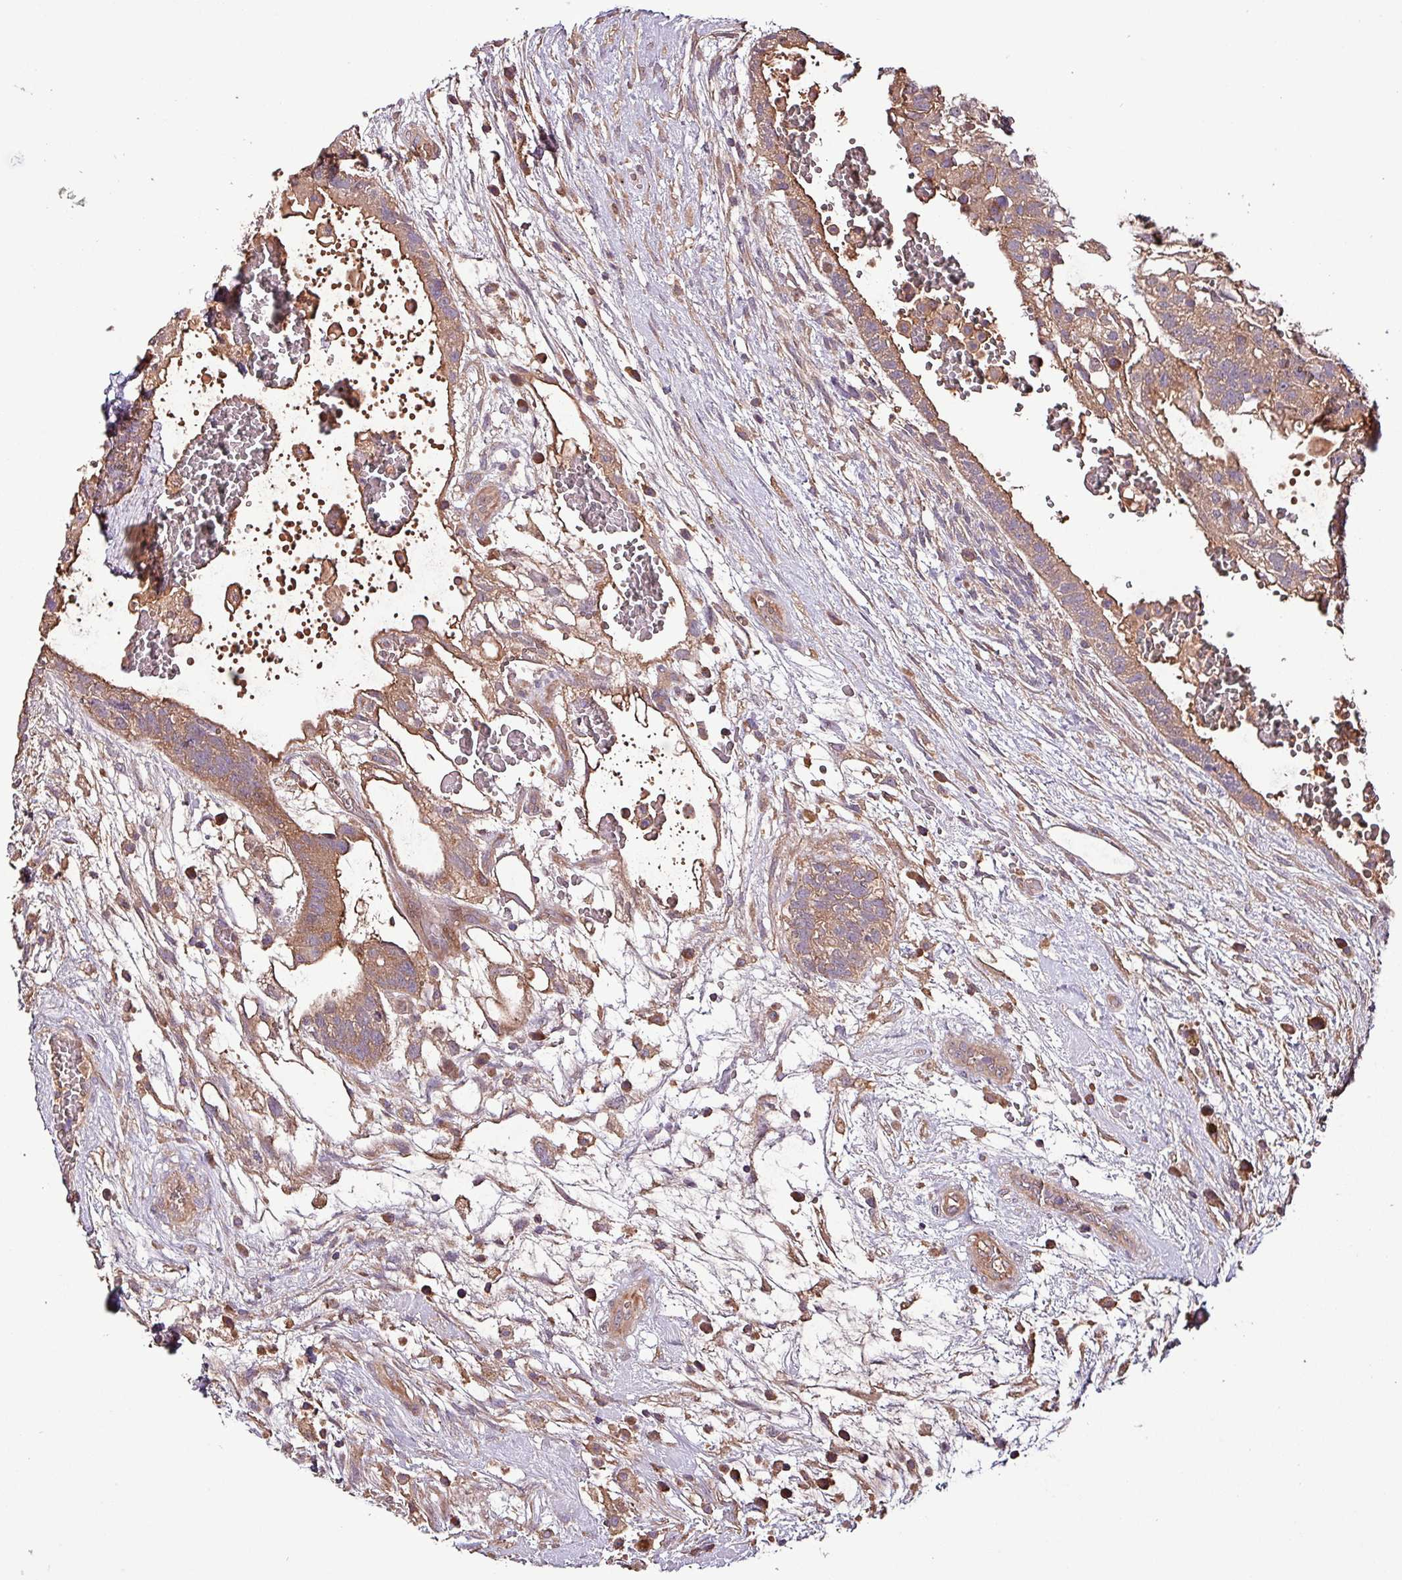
{"staining": {"intensity": "moderate", "quantity": ">75%", "location": "cytoplasmic/membranous"}, "tissue": "testis cancer", "cell_type": "Tumor cells", "image_type": "cancer", "snomed": [{"axis": "morphology", "description": "Normal tissue, NOS"}, {"axis": "morphology", "description": "Carcinoma, Embryonal, NOS"}, {"axis": "topography", "description": "Testis"}], "caption": "Immunohistochemistry (IHC) micrograph of human embryonal carcinoma (testis) stained for a protein (brown), which demonstrates medium levels of moderate cytoplasmic/membranous positivity in about >75% of tumor cells.", "gene": "PAFAH1B2", "patient": {"sex": "male", "age": 32}}